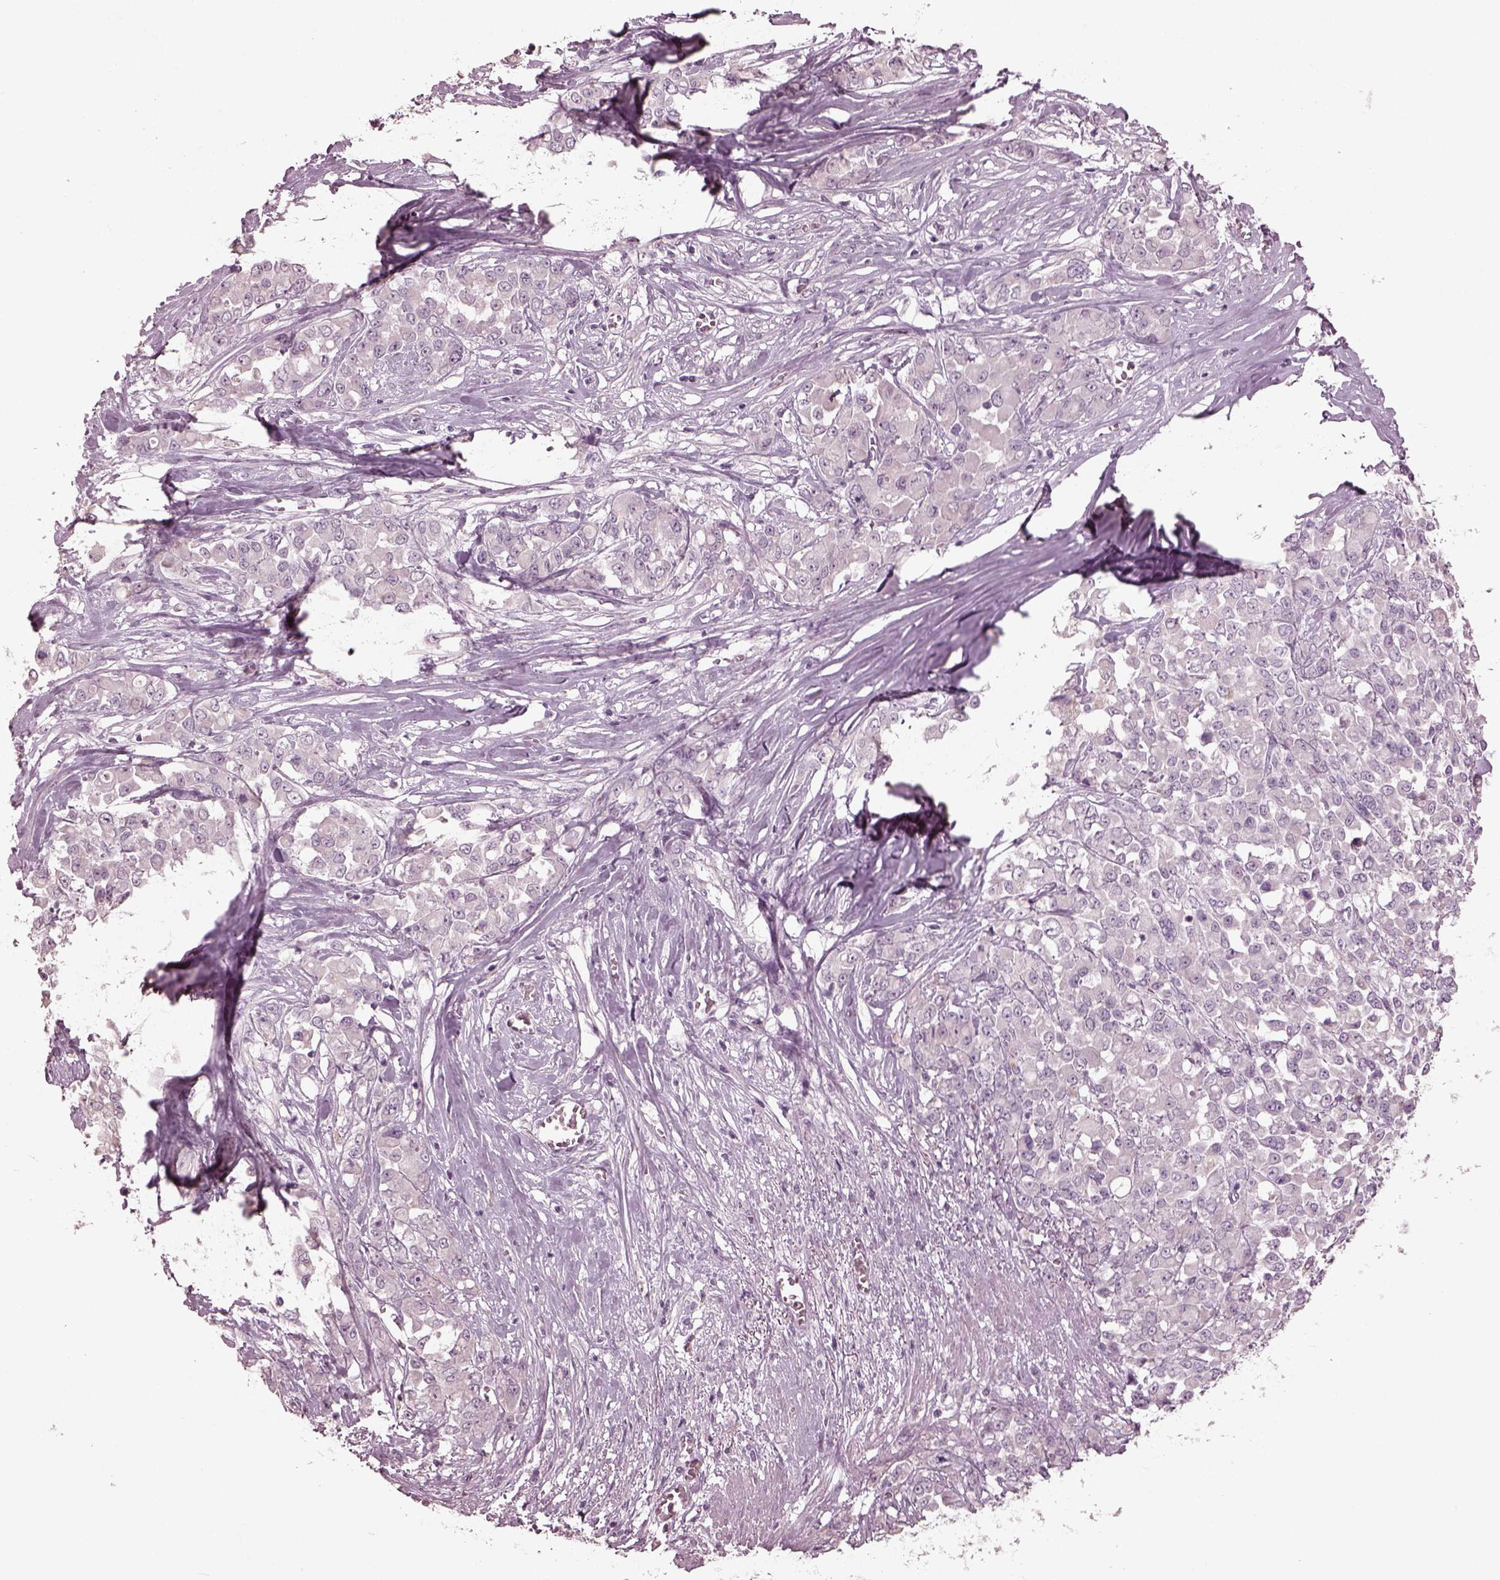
{"staining": {"intensity": "negative", "quantity": "none", "location": "none"}, "tissue": "stomach cancer", "cell_type": "Tumor cells", "image_type": "cancer", "snomed": [{"axis": "morphology", "description": "Adenocarcinoma, NOS"}, {"axis": "topography", "description": "Stomach"}], "caption": "Stomach cancer was stained to show a protein in brown. There is no significant expression in tumor cells. The staining is performed using DAB brown chromogen with nuclei counter-stained in using hematoxylin.", "gene": "RCVRN", "patient": {"sex": "female", "age": 76}}